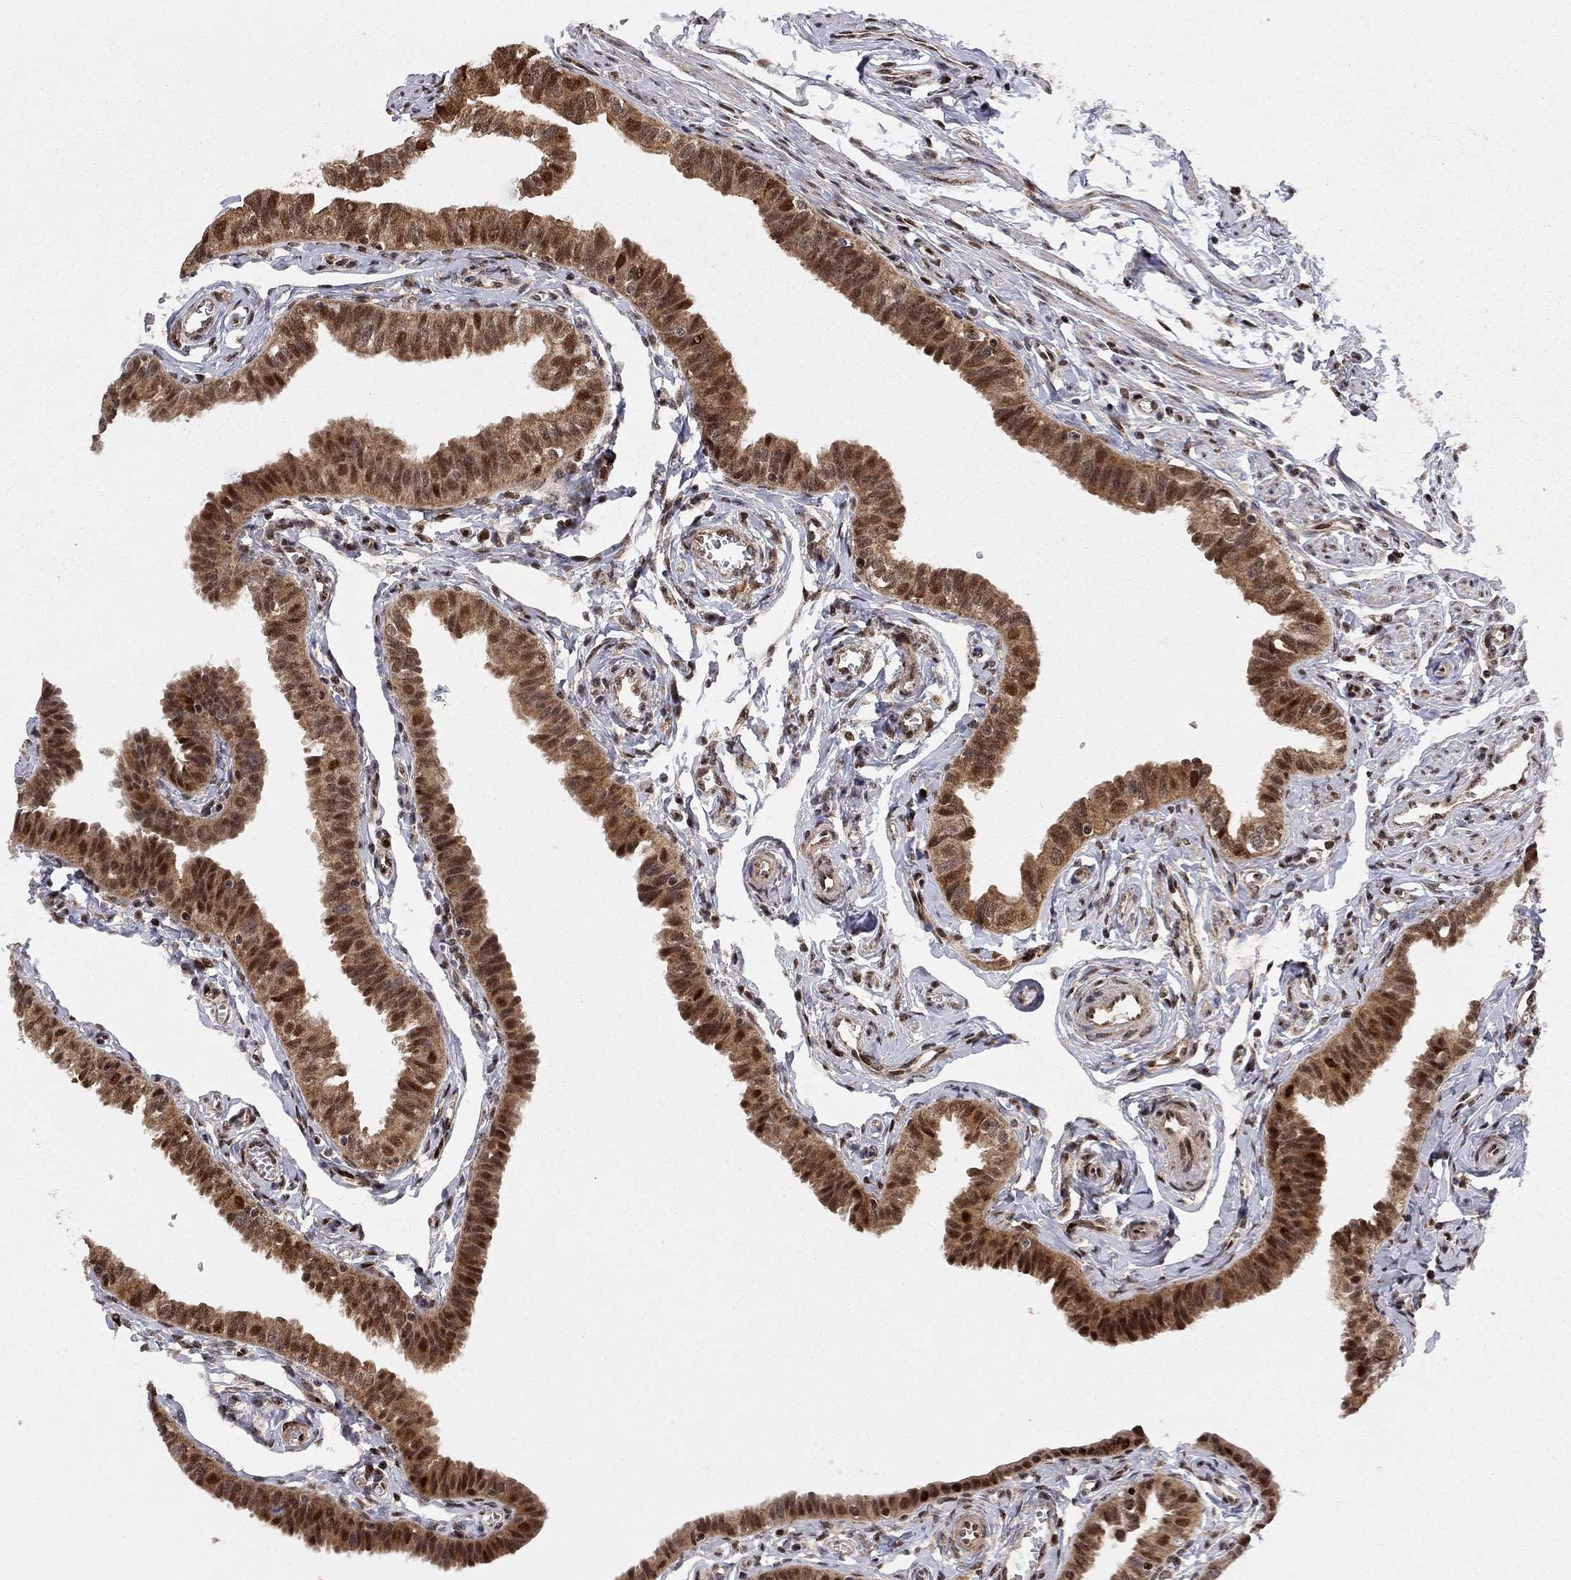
{"staining": {"intensity": "strong", "quantity": ">75%", "location": "cytoplasmic/membranous,nuclear"}, "tissue": "fallopian tube", "cell_type": "Glandular cells", "image_type": "normal", "snomed": [{"axis": "morphology", "description": "Normal tissue, NOS"}, {"axis": "topography", "description": "Fallopian tube"}], "caption": "This micrograph exhibits immunohistochemistry staining of unremarkable fallopian tube, with high strong cytoplasmic/membranous,nuclear expression in about >75% of glandular cells.", "gene": "ELOB", "patient": {"sex": "female", "age": 54}}